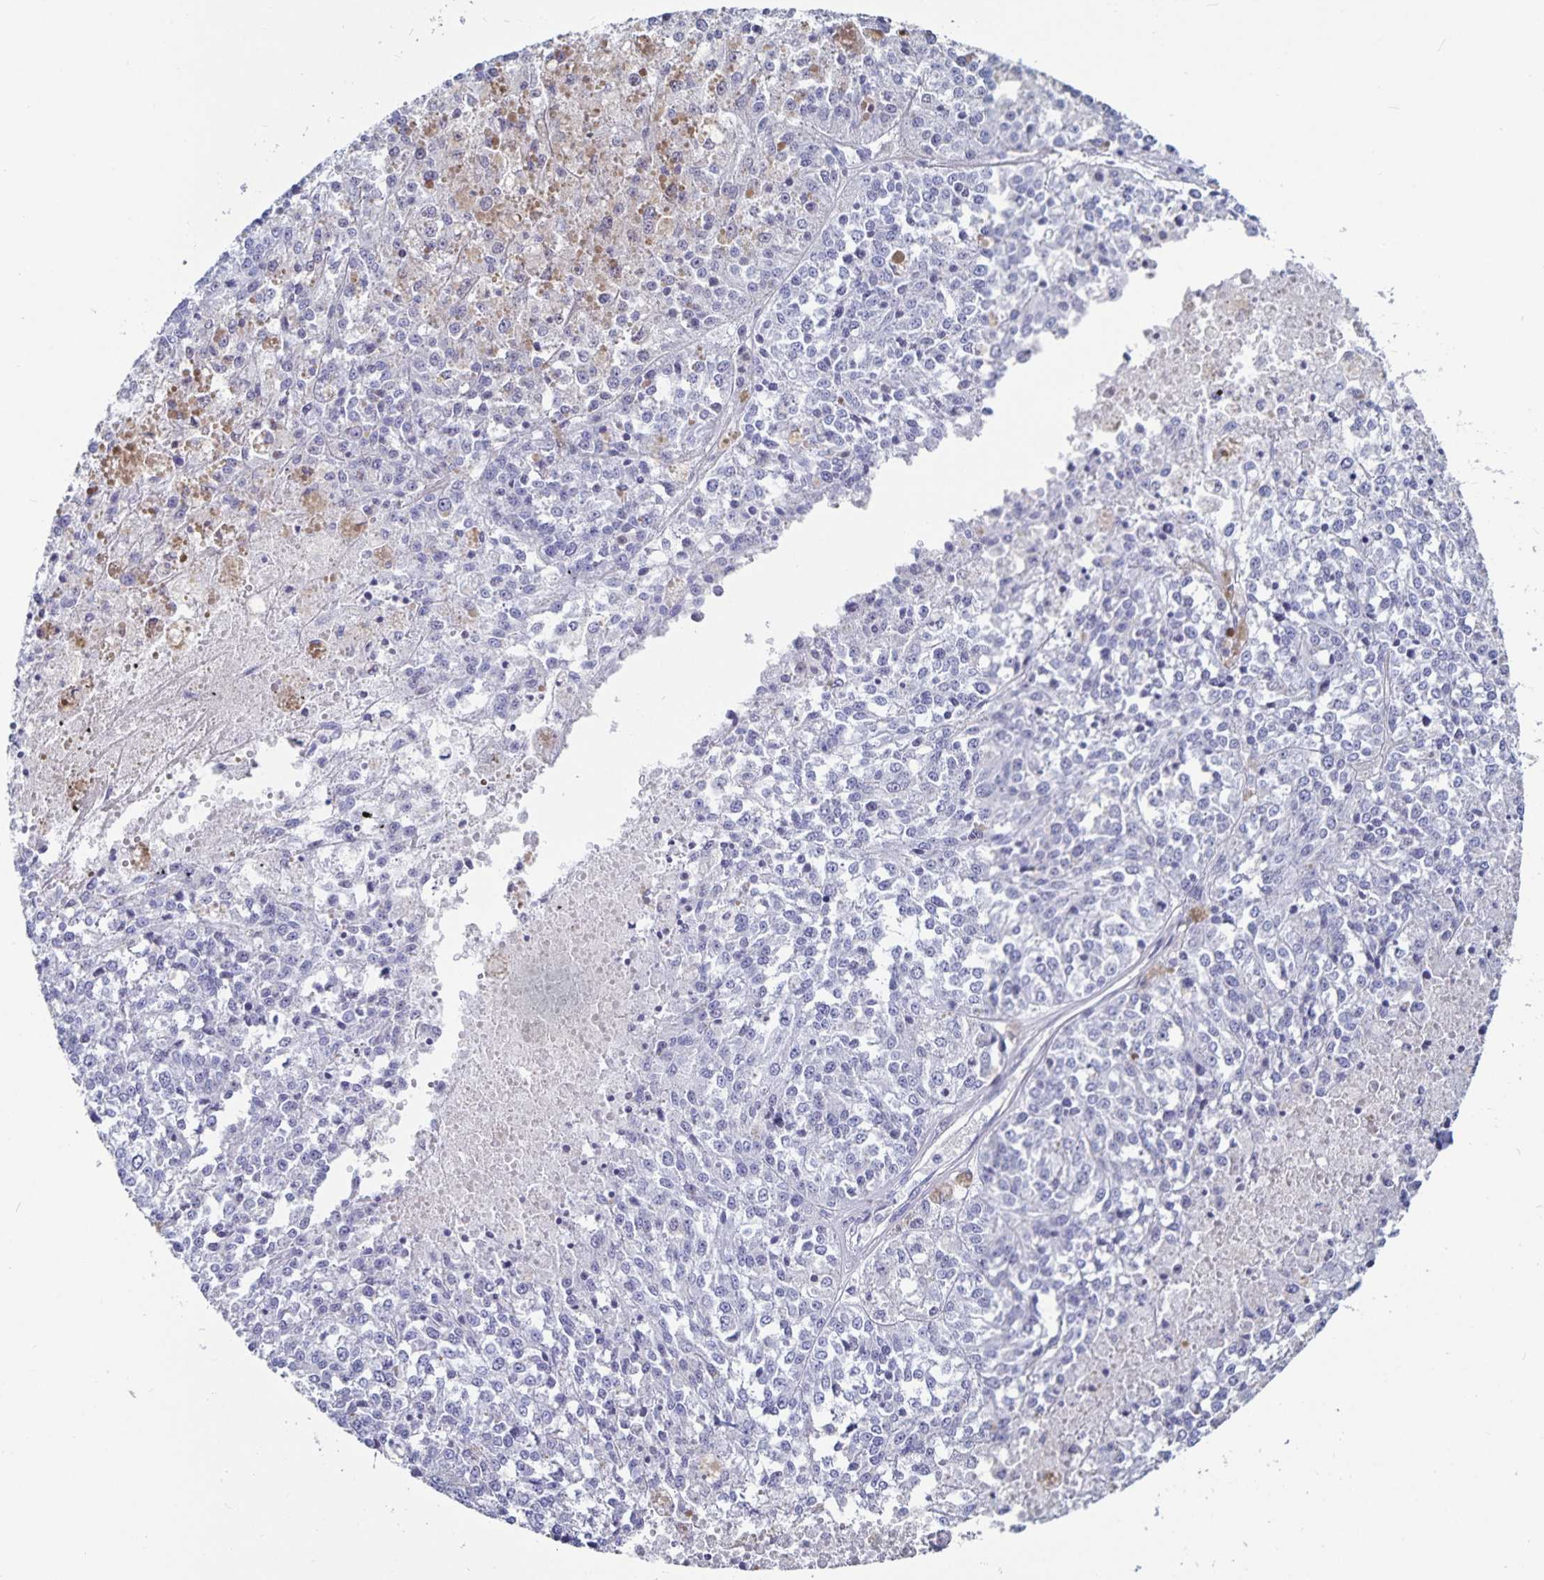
{"staining": {"intensity": "negative", "quantity": "none", "location": "none"}, "tissue": "melanoma", "cell_type": "Tumor cells", "image_type": "cancer", "snomed": [{"axis": "morphology", "description": "Malignant melanoma, Metastatic site"}, {"axis": "topography", "description": "Lymph node"}], "caption": "Immunohistochemical staining of melanoma exhibits no significant staining in tumor cells.", "gene": "C19orf73", "patient": {"sex": "female", "age": 64}}